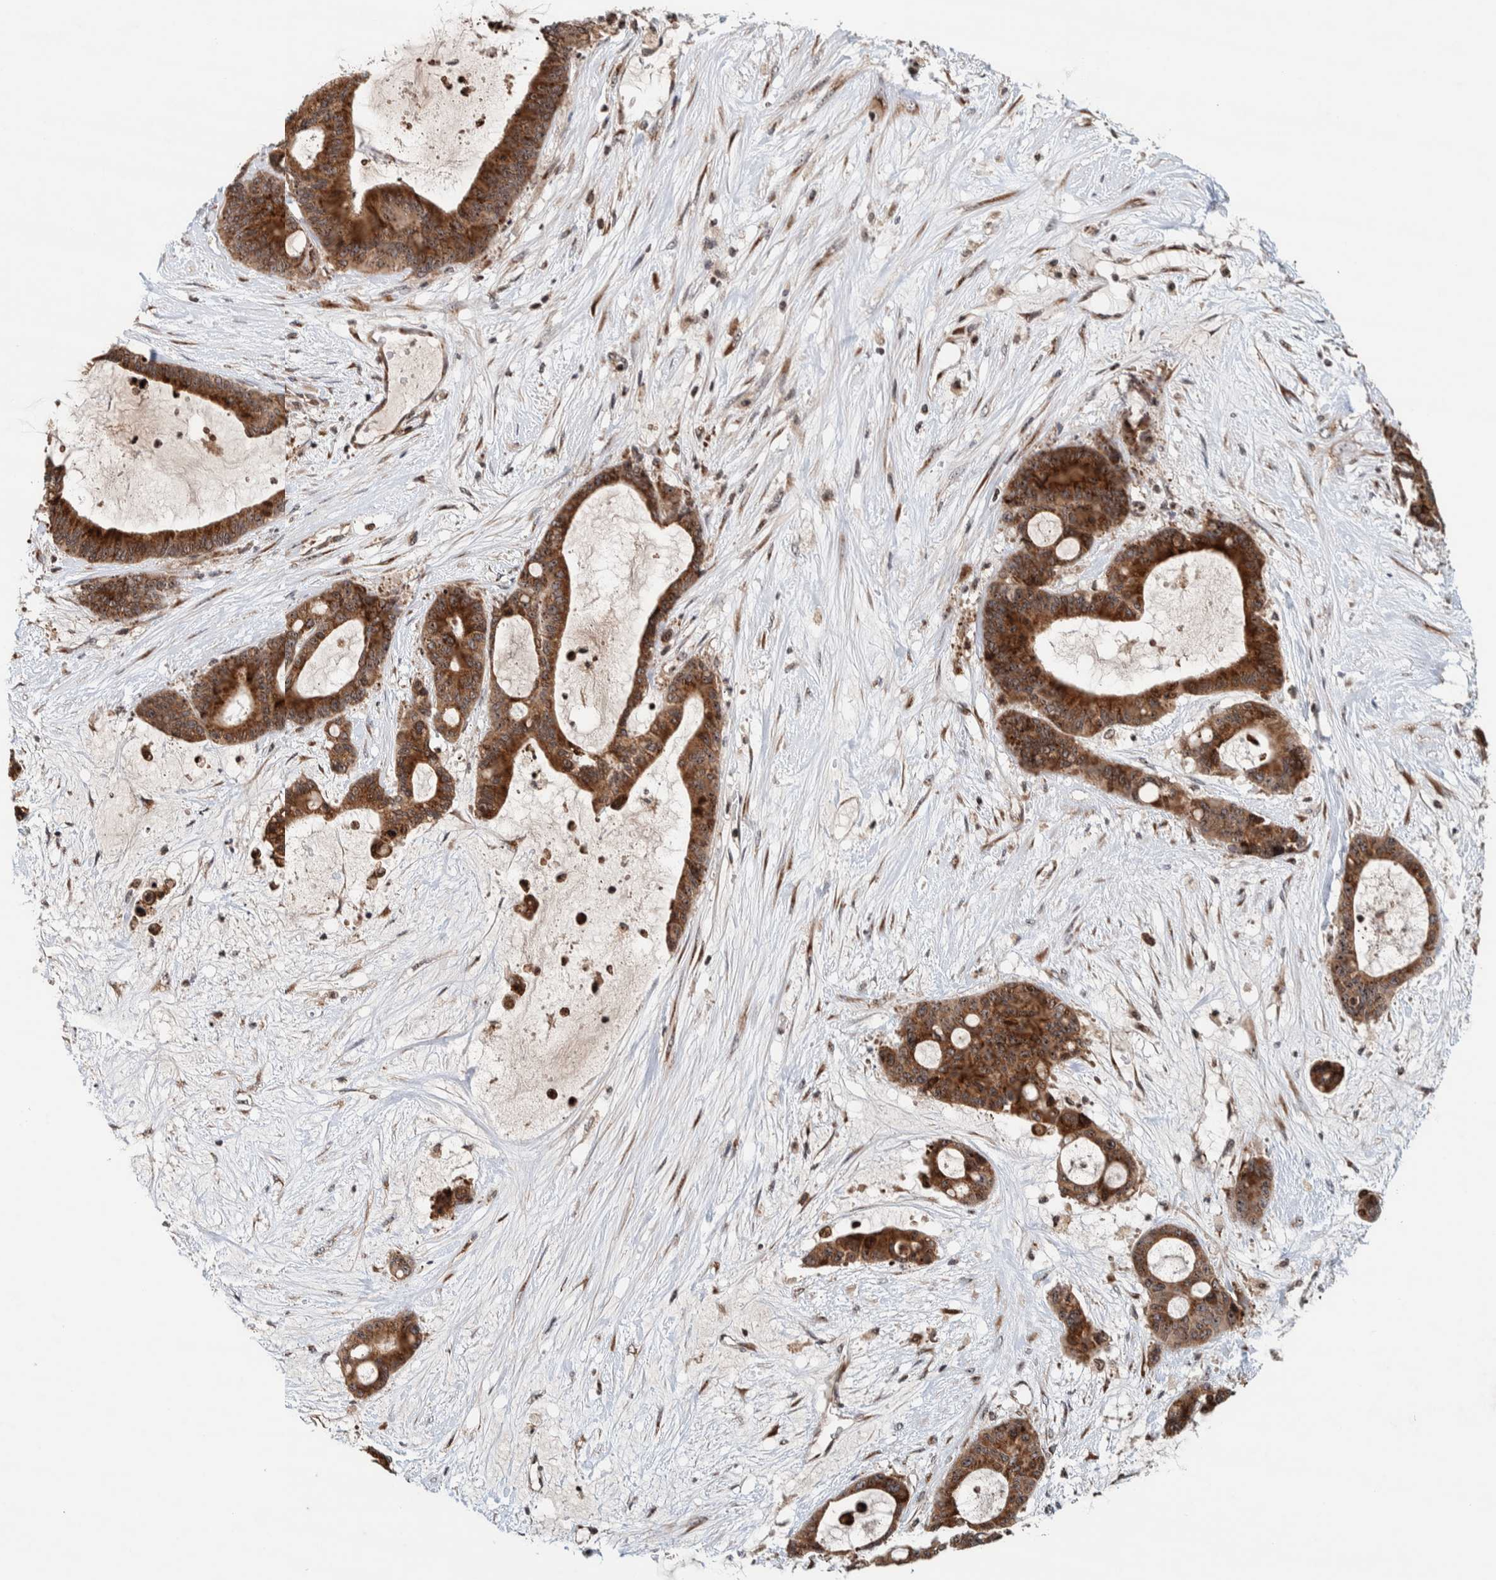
{"staining": {"intensity": "moderate", "quantity": ">75%", "location": "cytoplasmic/membranous"}, "tissue": "liver cancer", "cell_type": "Tumor cells", "image_type": "cancer", "snomed": [{"axis": "morphology", "description": "Cholangiocarcinoma"}, {"axis": "topography", "description": "Liver"}], "caption": "High-magnification brightfield microscopy of cholangiocarcinoma (liver) stained with DAB (3,3'-diaminobenzidine) (brown) and counterstained with hematoxylin (blue). tumor cells exhibit moderate cytoplasmic/membranous positivity is seen in about>75% of cells.", "gene": "CCDC182", "patient": {"sex": "female", "age": 73}}